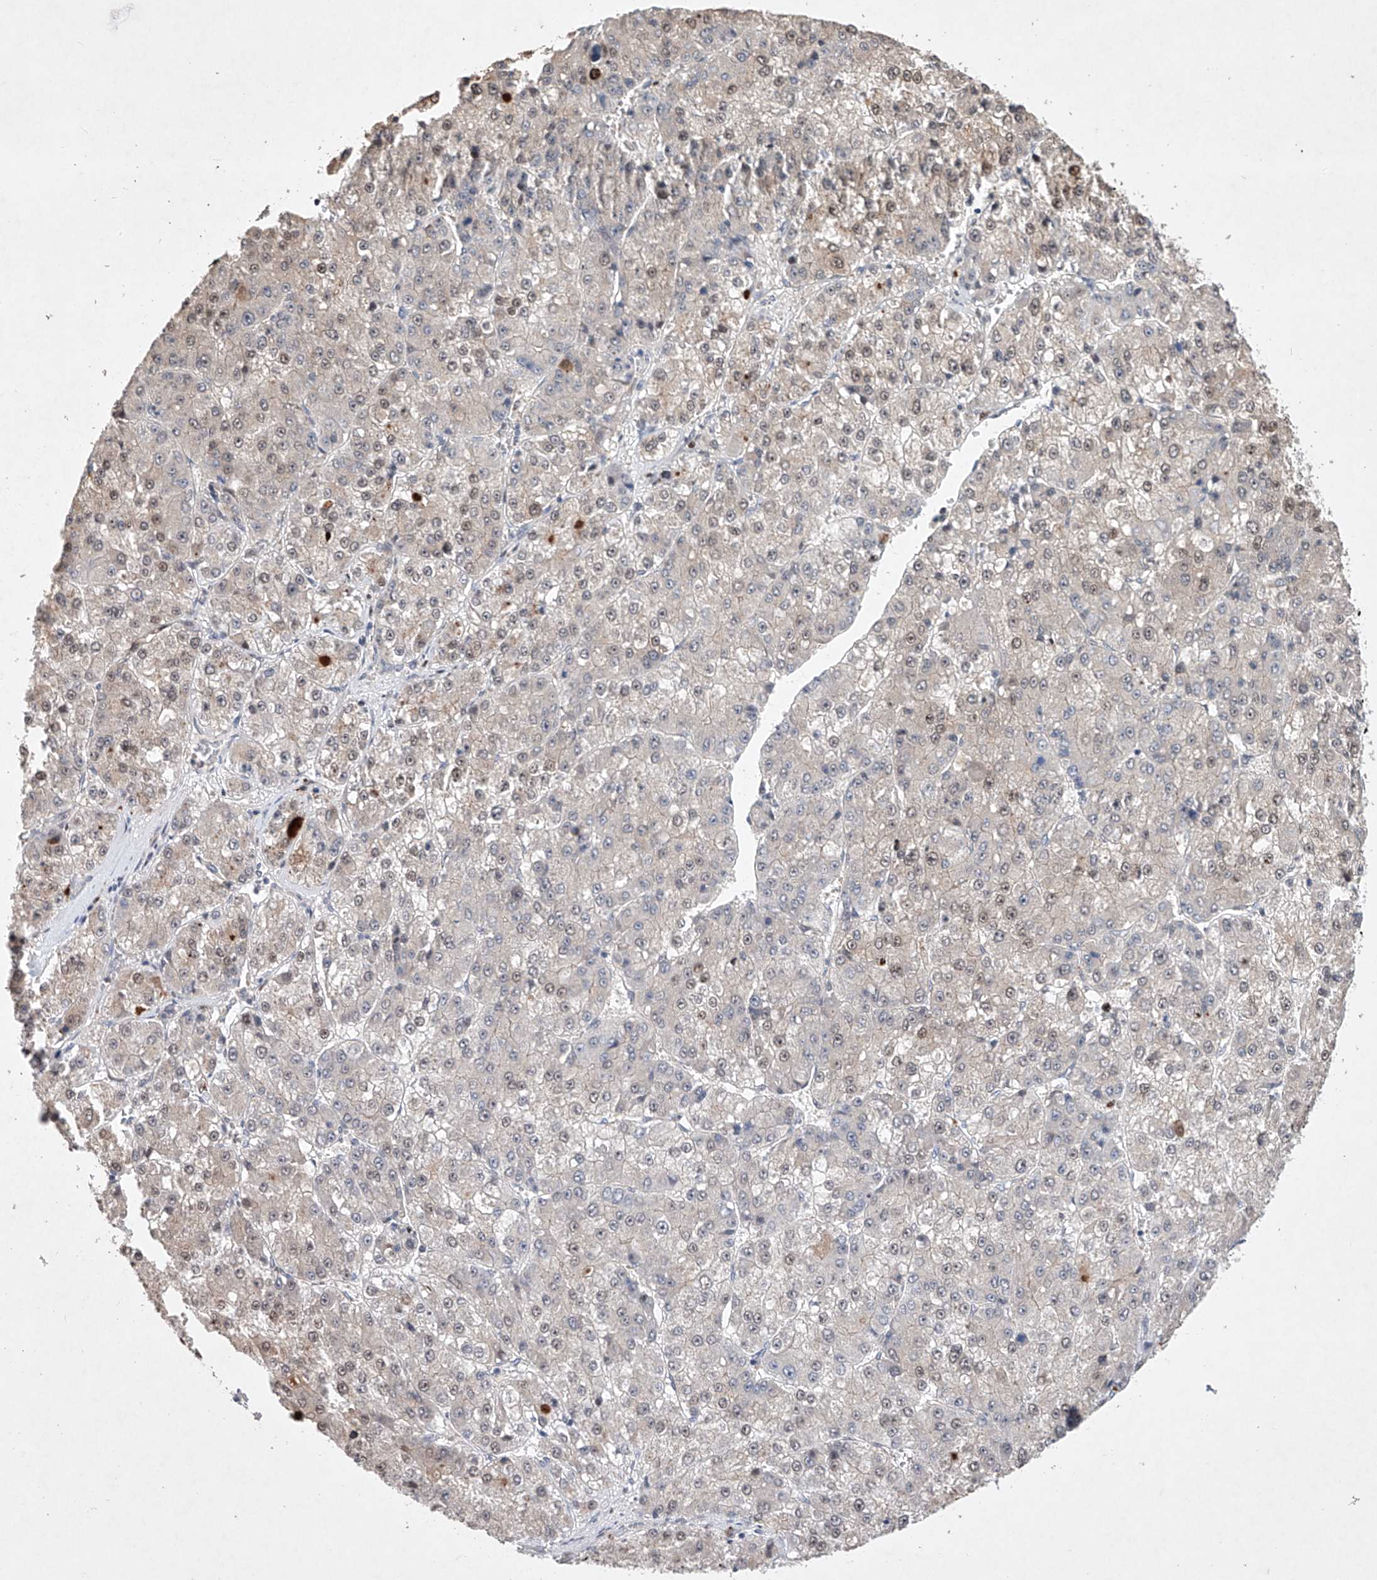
{"staining": {"intensity": "weak", "quantity": "<25%", "location": "nuclear"}, "tissue": "liver cancer", "cell_type": "Tumor cells", "image_type": "cancer", "snomed": [{"axis": "morphology", "description": "Carcinoma, Hepatocellular, NOS"}, {"axis": "topography", "description": "Liver"}], "caption": "IHC micrograph of neoplastic tissue: liver cancer (hepatocellular carcinoma) stained with DAB demonstrates no significant protein positivity in tumor cells. (Stains: DAB immunohistochemistry (IHC) with hematoxylin counter stain, Microscopy: brightfield microscopy at high magnification).", "gene": "AFG1L", "patient": {"sex": "female", "age": 73}}